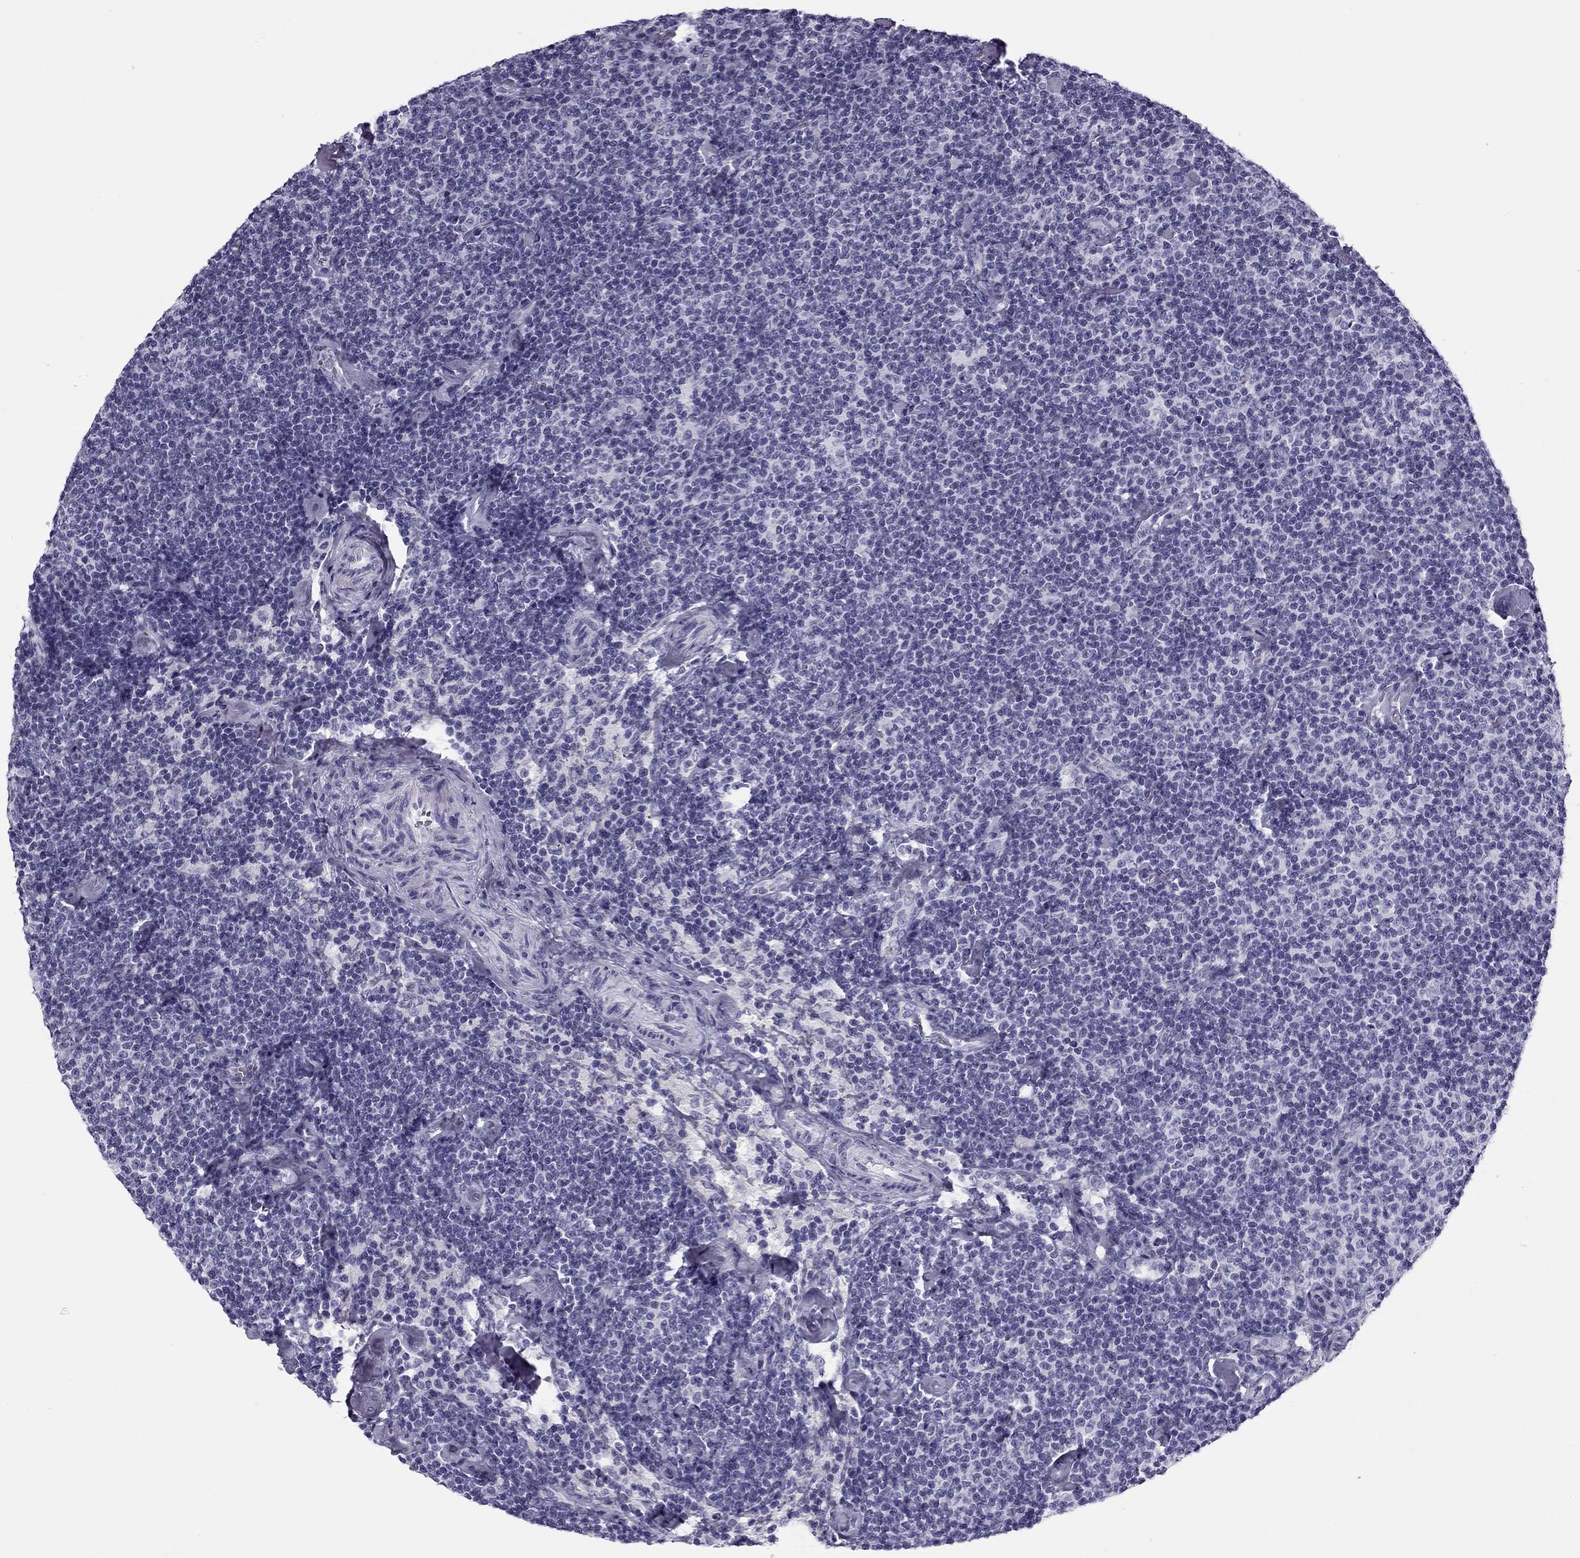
{"staining": {"intensity": "negative", "quantity": "none", "location": "none"}, "tissue": "lymphoma", "cell_type": "Tumor cells", "image_type": "cancer", "snomed": [{"axis": "morphology", "description": "Malignant lymphoma, non-Hodgkin's type, Low grade"}, {"axis": "topography", "description": "Lymph node"}], "caption": "Malignant lymphoma, non-Hodgkin's type (low-grade) was stained to show a protein in brown. There is no significant staining in tumor cells.", "gene": "MC5R", "patient": {"sex": "male", "age": 81}}